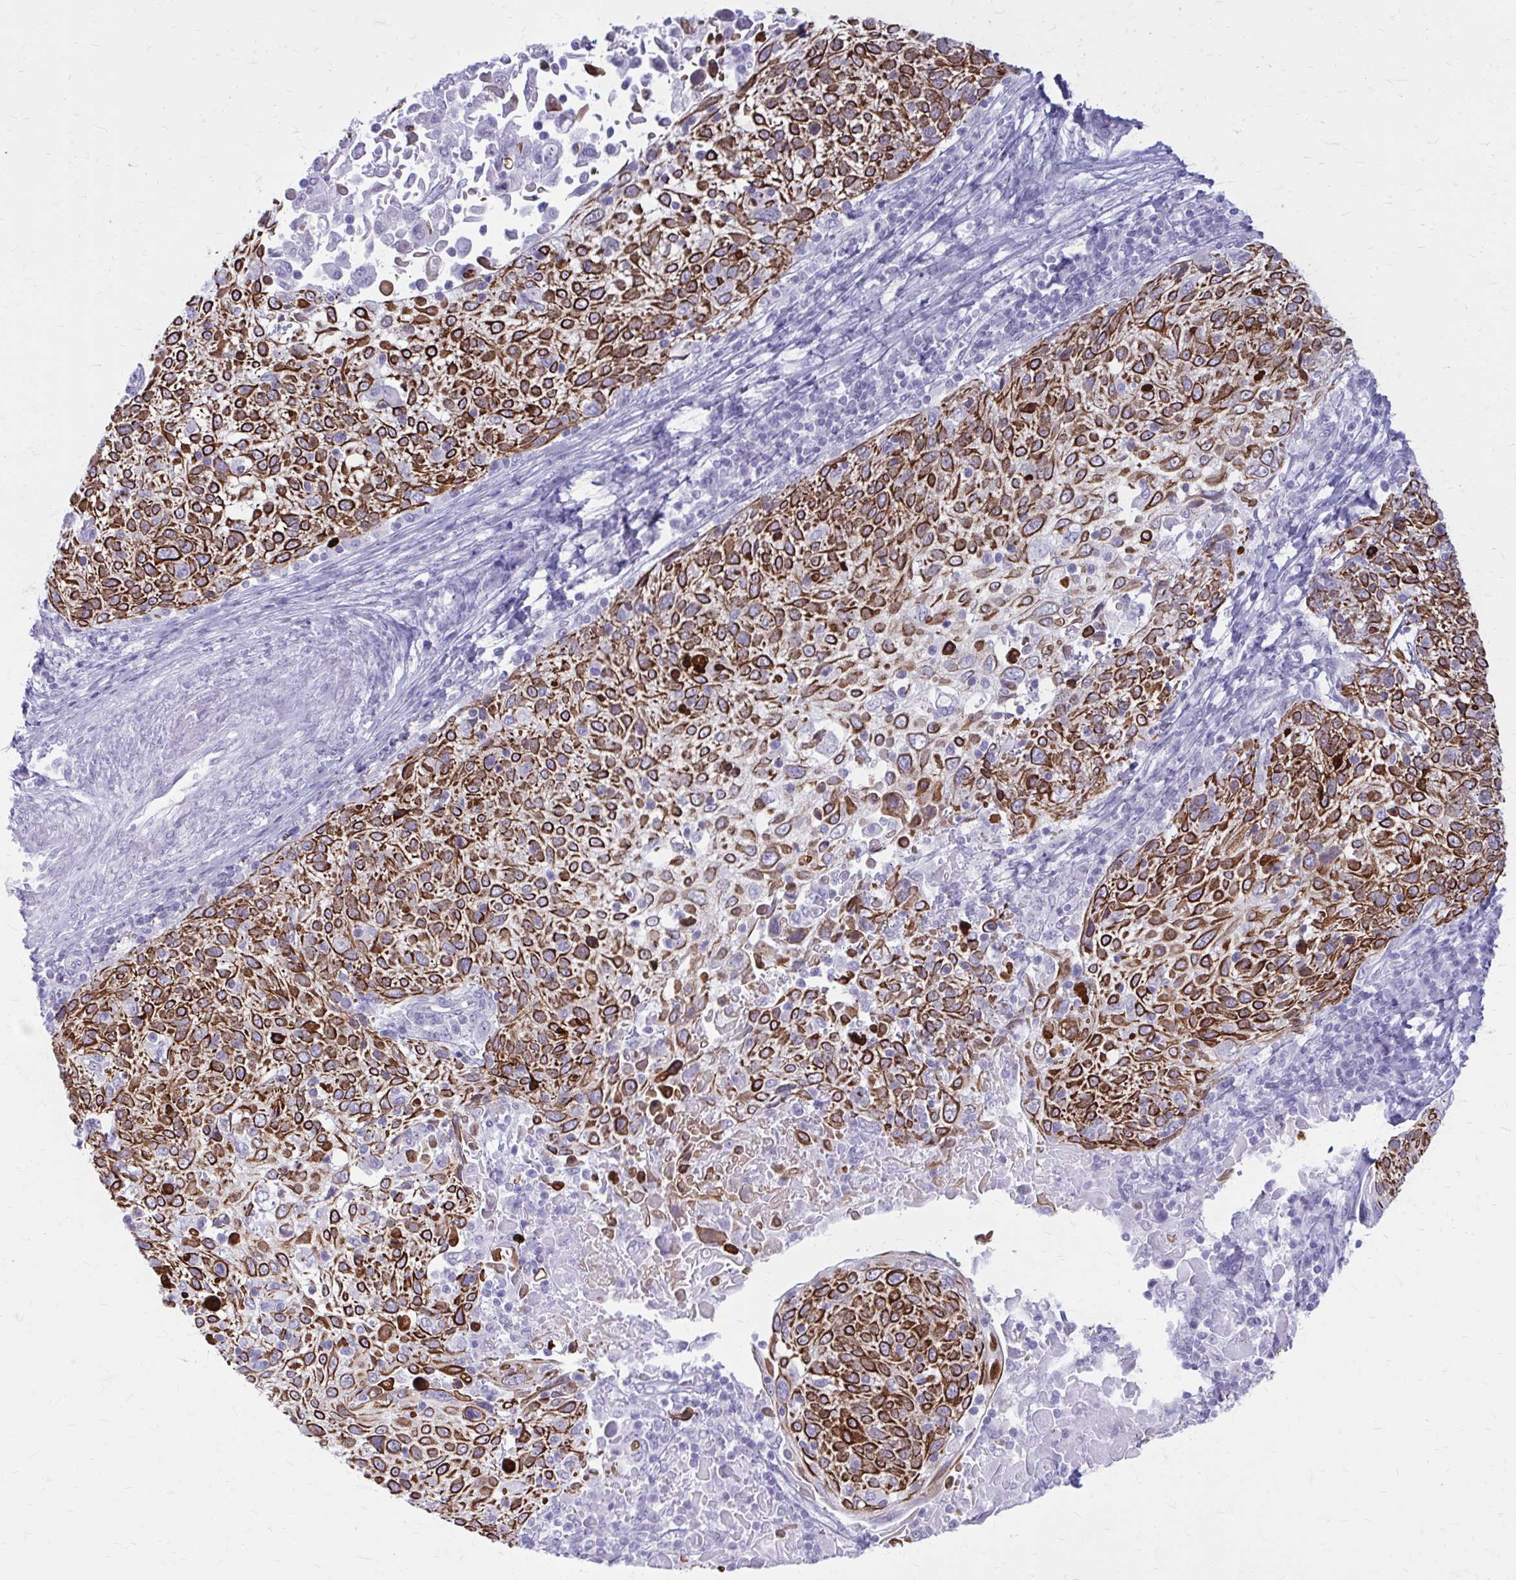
{"staining": {"intensity": "strong", "quantity": ">75%", "location": "cytoplasmic/membranous"}, "tissue": "cervical cancer", "cell_type": "Tumor cells", "image_type": "cancer", "snomed": [{"axis": "morphology", "description": "Squamous cell carcinoma, NOS"}, {"axis": "topography", "description": "Cervix"}], "caption": "The histopathology image shows a brown stain indicating the presence of a protein in the cytoplasmic/membranous of tumor cells in squamous cell carcinoma (cervical). The staining is performed using DAB (3,3'-diaminobenzidine) brown chromogen to label protein expression. The nuclei are counter-stained blue using hematoxylin.", "gene": "KRT5", "patient": {"sex": "female", "age": 61}}